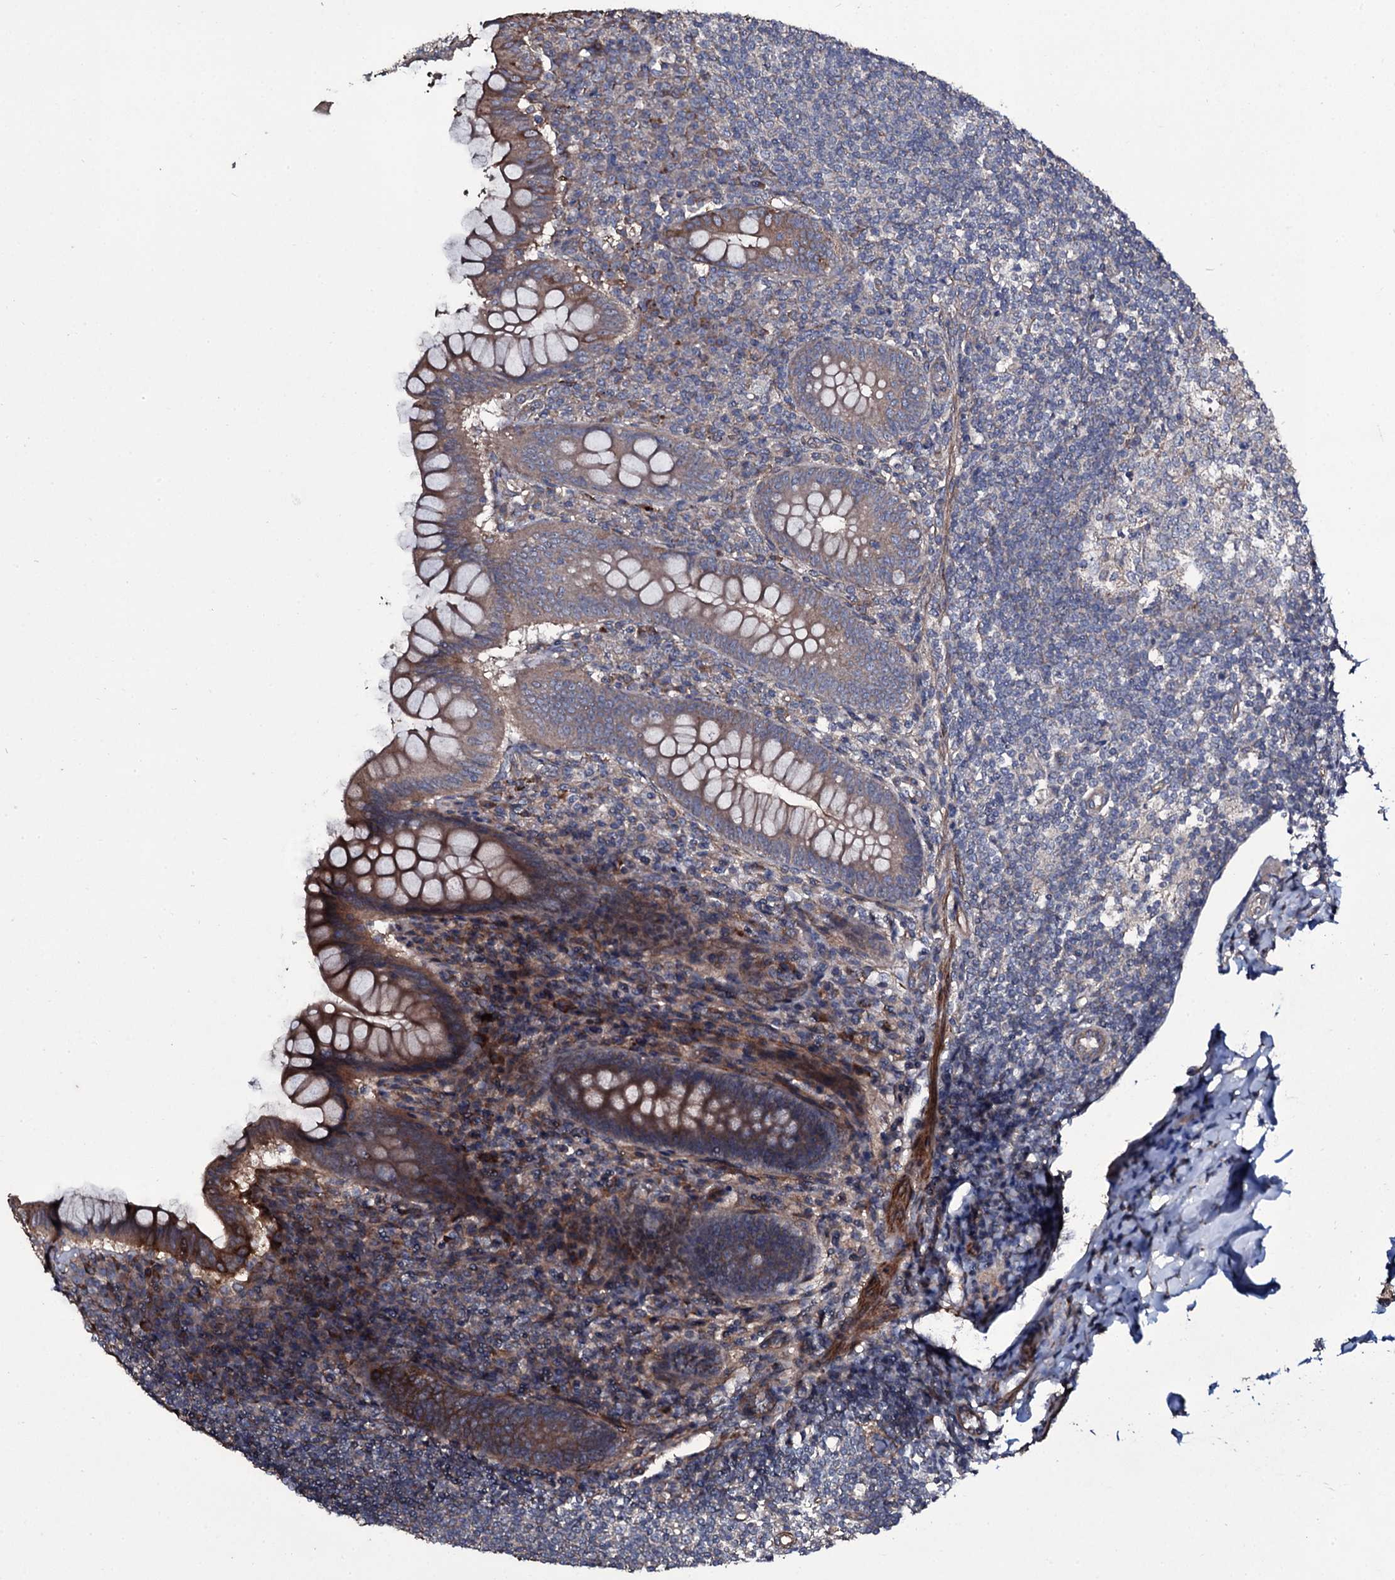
{"staining": {"intensity": "moderate", "quantity": ">75%", "location": "cytoplasmic/membranous"}, "tissue": "appendix", "cell_type": "Glandular cells", "image_type": "normal", "snomed": [{"axis": "morphology", "description": "Normal tissue, NOS"}, {"axis": "topography", "description": "Appendix"}], "caption": "A brown stain labels moderate cytoplasmic/membranous expression of a protein in glandular cells of benign appendix.", "gene": "WIPF3", "patient": {"sex": "female", "age": 33}}